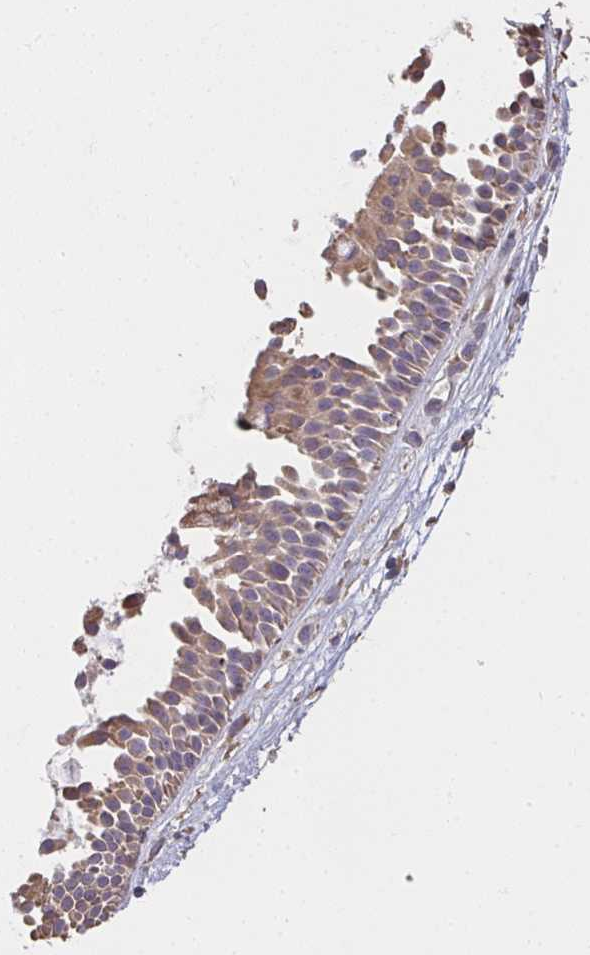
{"staining": {"intensity": "moderate", "quantity": ">75%", "location": "cytoplasmic/membranous"}, "tissue": "nasopharynx", "cell_type": "Respiratory epithelial cells", "image_type": "normal", "snomed": [{"axis": "morphology", "description": "Normal tissue, NOS"}, {"axis": "topography", "description": "Nasopharynx"}], "caption": "Nasopharynx stained for a protein reveals moderate cytoplasmic/membranous positivity in respiratory epithelial cells. The staining was performed using DAB, with brown indicating positive protein expression. Nuclei are stained blue with hematoxylin.", "gene": "BRINP3", "patient": {"sex": "male", "age": 56}}